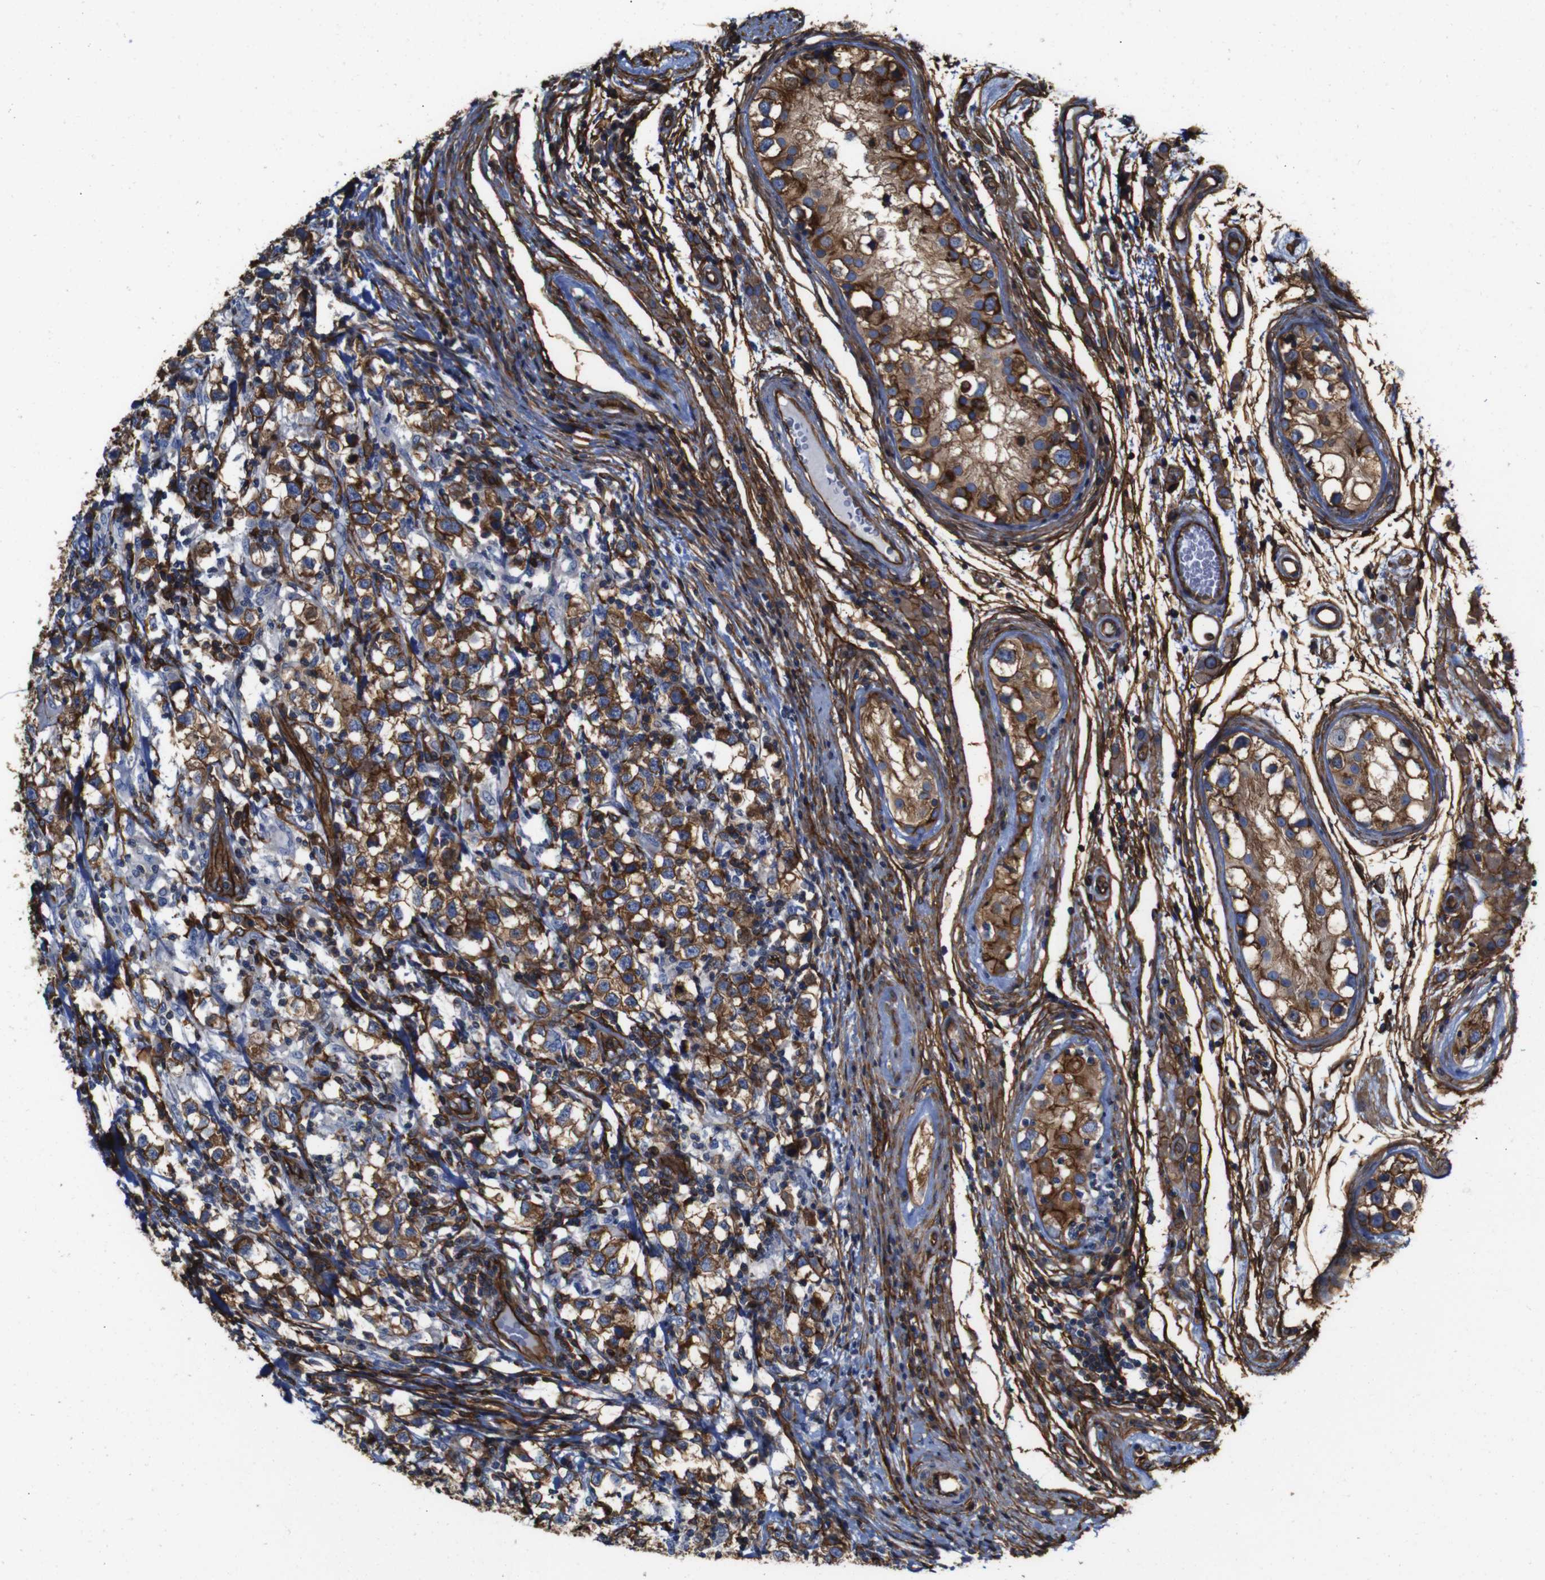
{"staining": {"intensity": "moderate", "quantity": ">75%", "location": "cytoplasmic/membranous"}, "tissue": "testis cancer", "cell_type": "Tumor cells", "image_type": "cancer", "snomed": [{"axis": "morphology", "description": "Carcinoma, Embryonal, NOS"}, {"axis": "topography", "description": "Testis"}], "caption": "About >75% of tumor cells in human testis embryonal carcinoma display moderate cytoplasmic/membranous protein expression as visualized by brown immunohistochemical staining.", "gene": "SPTBN1", "patient": {"sex": "male", "age": 21}}